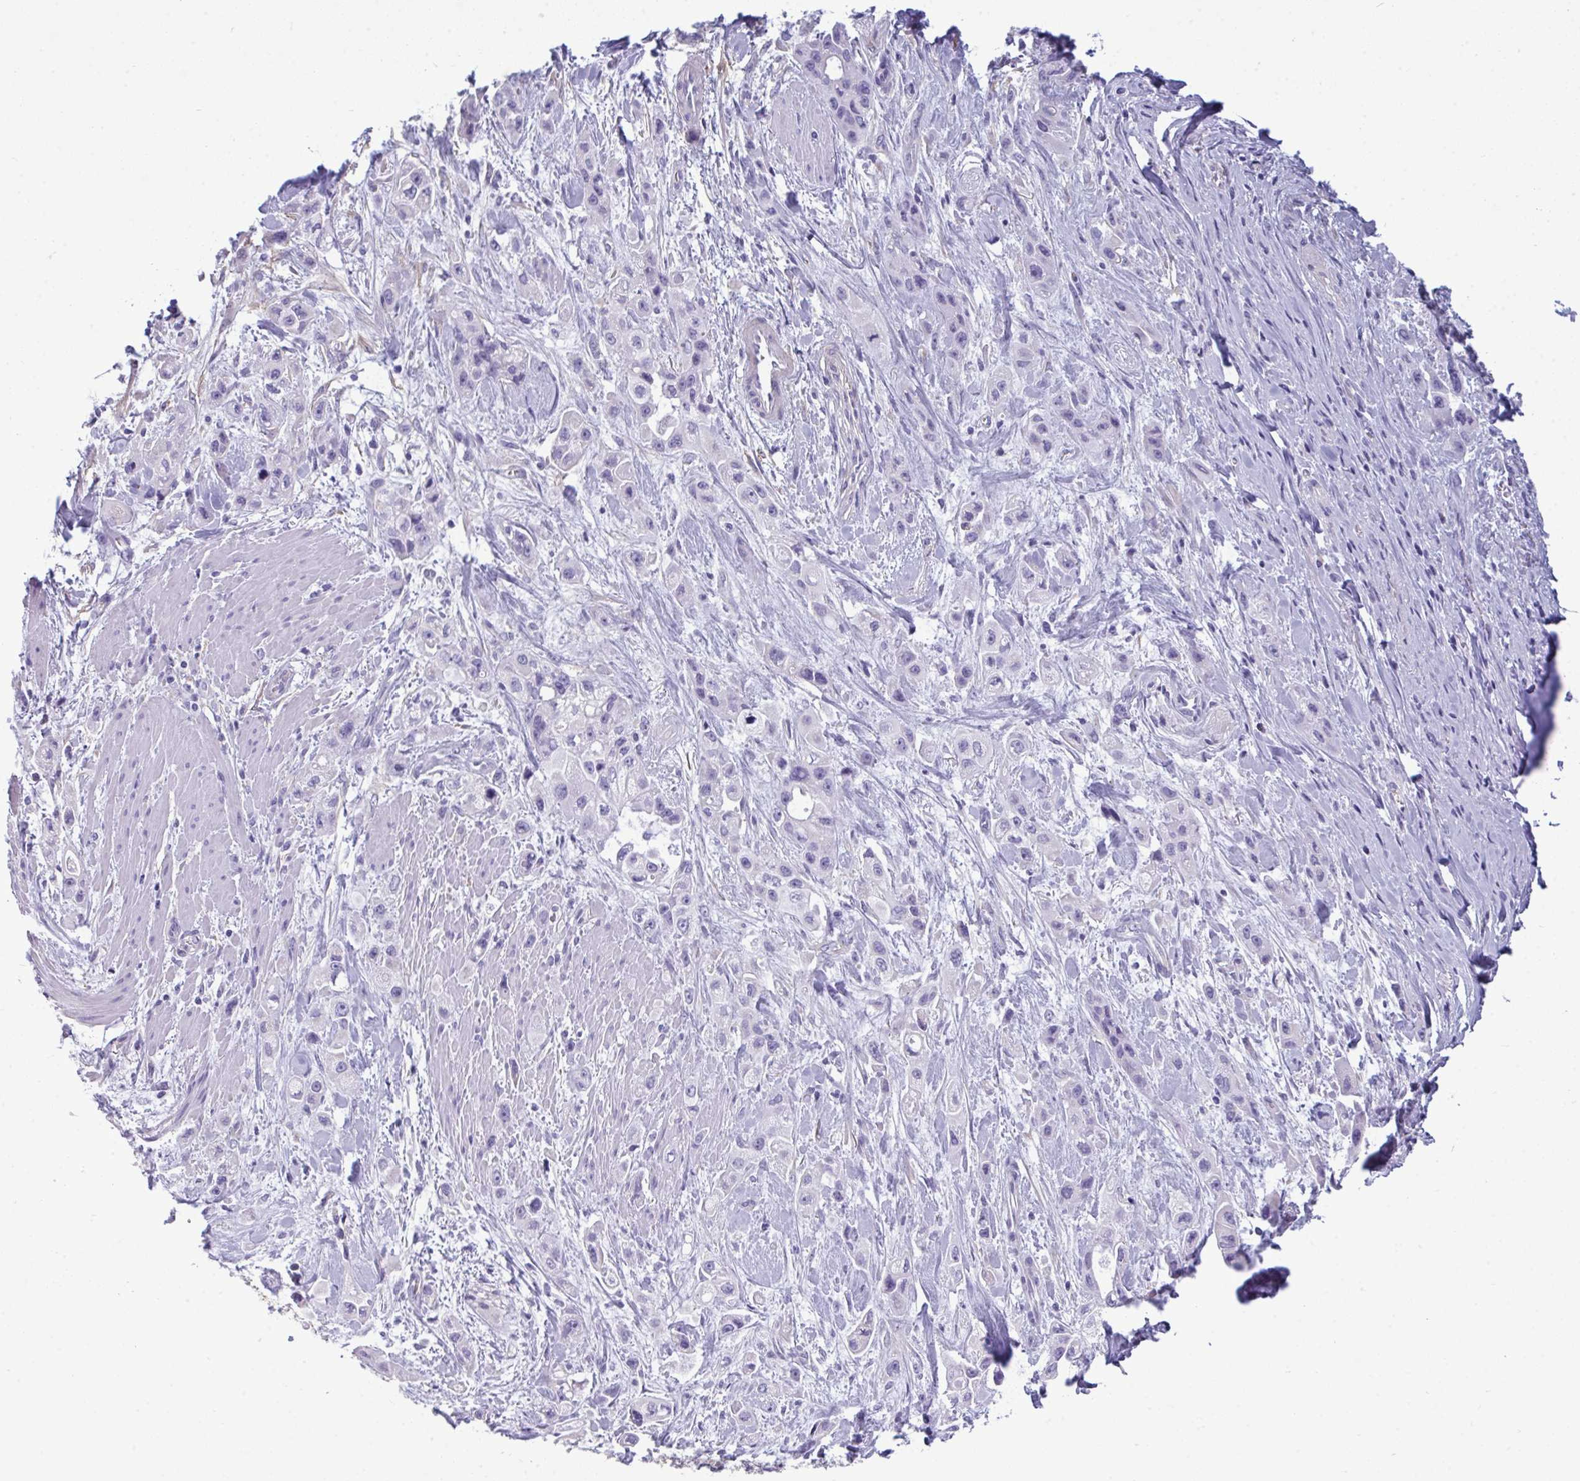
{"staining": {"intensity": "negative", "quantity": "none", "location": "none"}, "tissue": "pancreatic cancer", "cell_type": "Tumor cells", "image_type": "cancer", "snomed": [{"axis": "morphology", "description": "Adenocarcinoma, NOS"}, {"axis": "topography", "description": "Pancreas"}], "caption": "Micrograph shows no protein positivity in tumor cells of pancreatic adenocarcinoma tissue. (Brightfield microscopy of DAB IHC at high magnification).", "gene": "MYH10", "patient": {"sex": "female", "age": 66}}